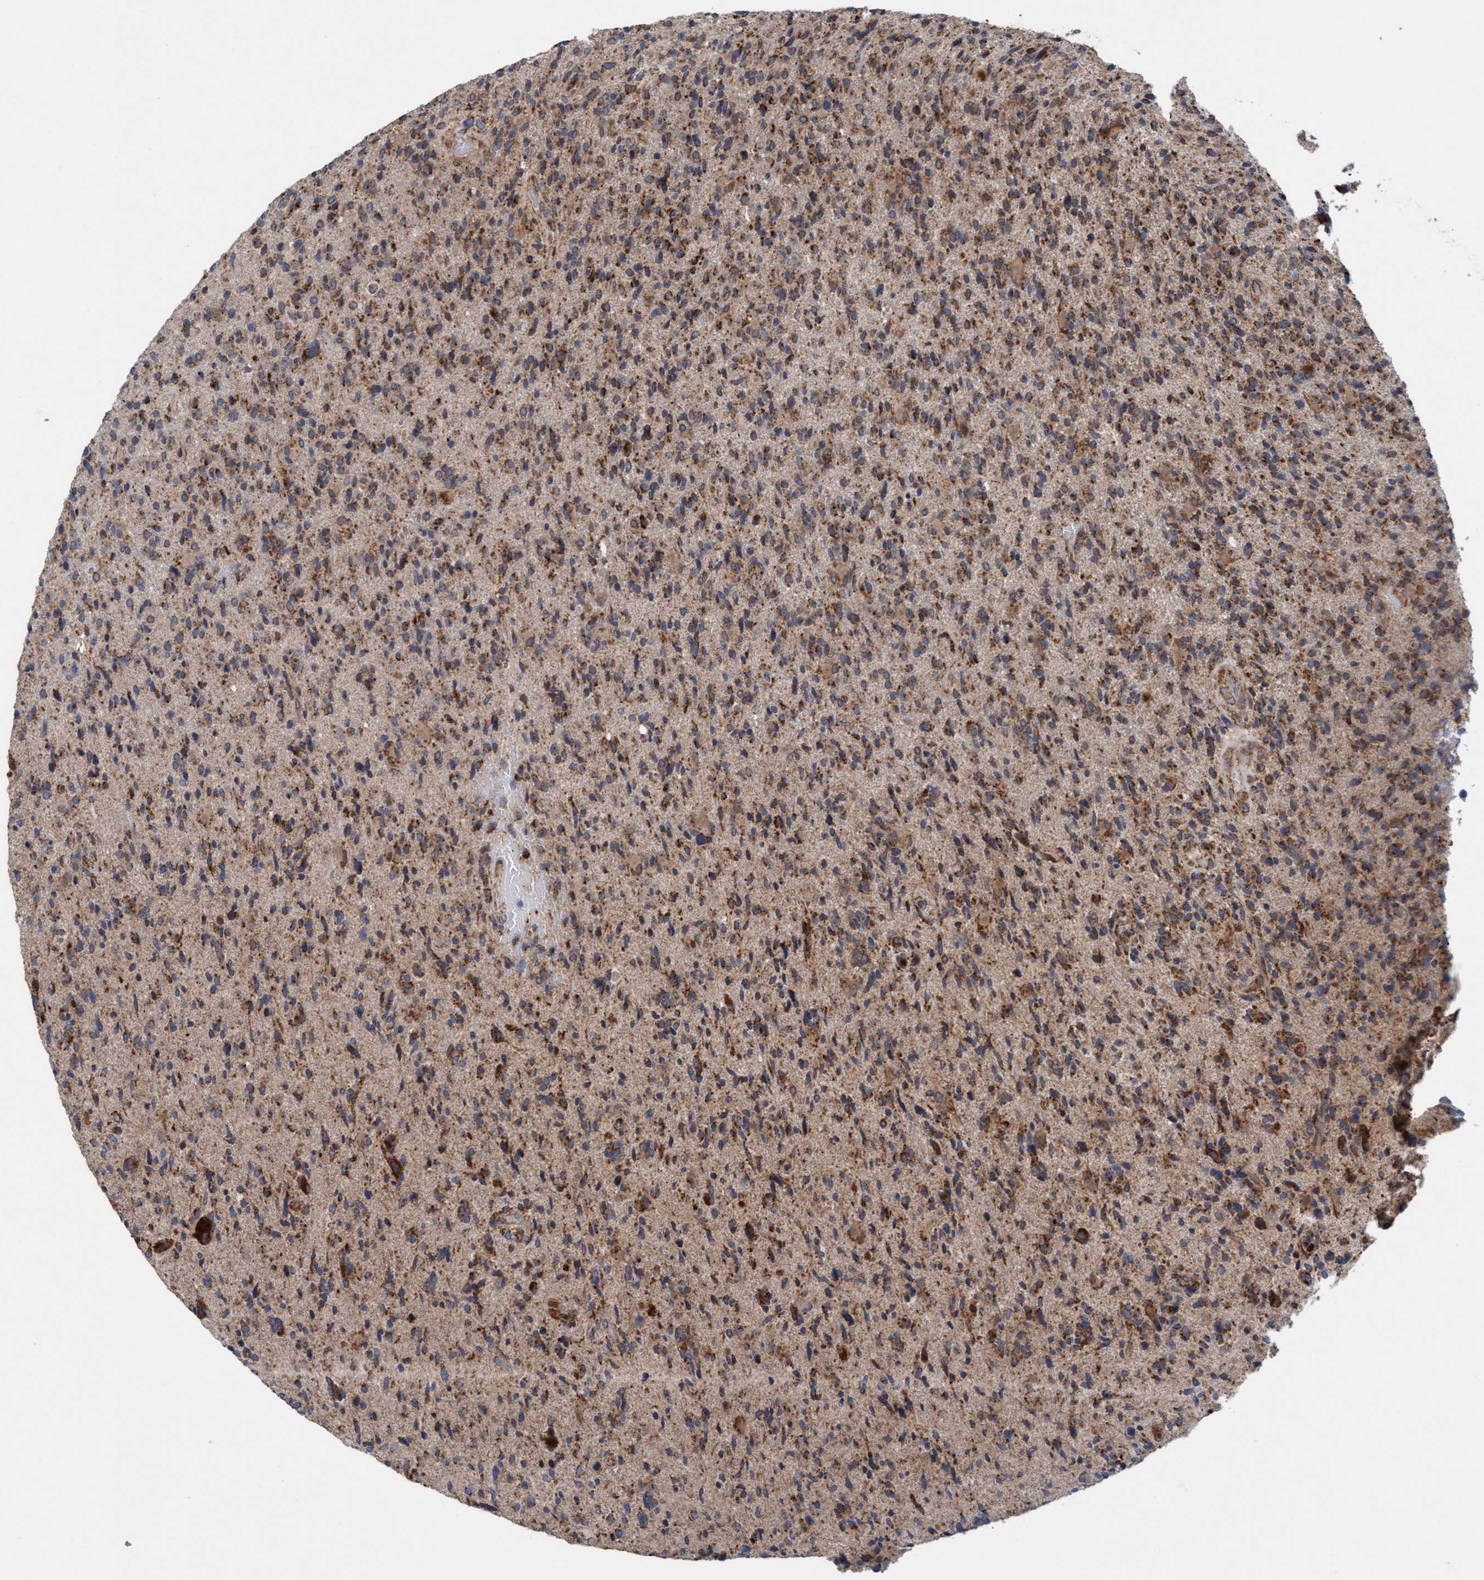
{"staining": {"intensity": "moderate", "quantity": ">75%", "location": "cytoplasmic/membranous"}, "tissue": "glioma", "cell_type": "Tumor cells", "image_type": "cancer", "snomed": [{"axis": "morphology", "description": "Glioma, malignant, High grade"}, {"axis": "topography", "description": "Brain"}], "caption": "Protein expression analysis of malignant glioma (high-grade) demonstrates moderate cytoplasmic/membranous expression in about >75% of tumor cells.", "gene": "MRPS23", "patient": {"sex": "male", "age": 72}}